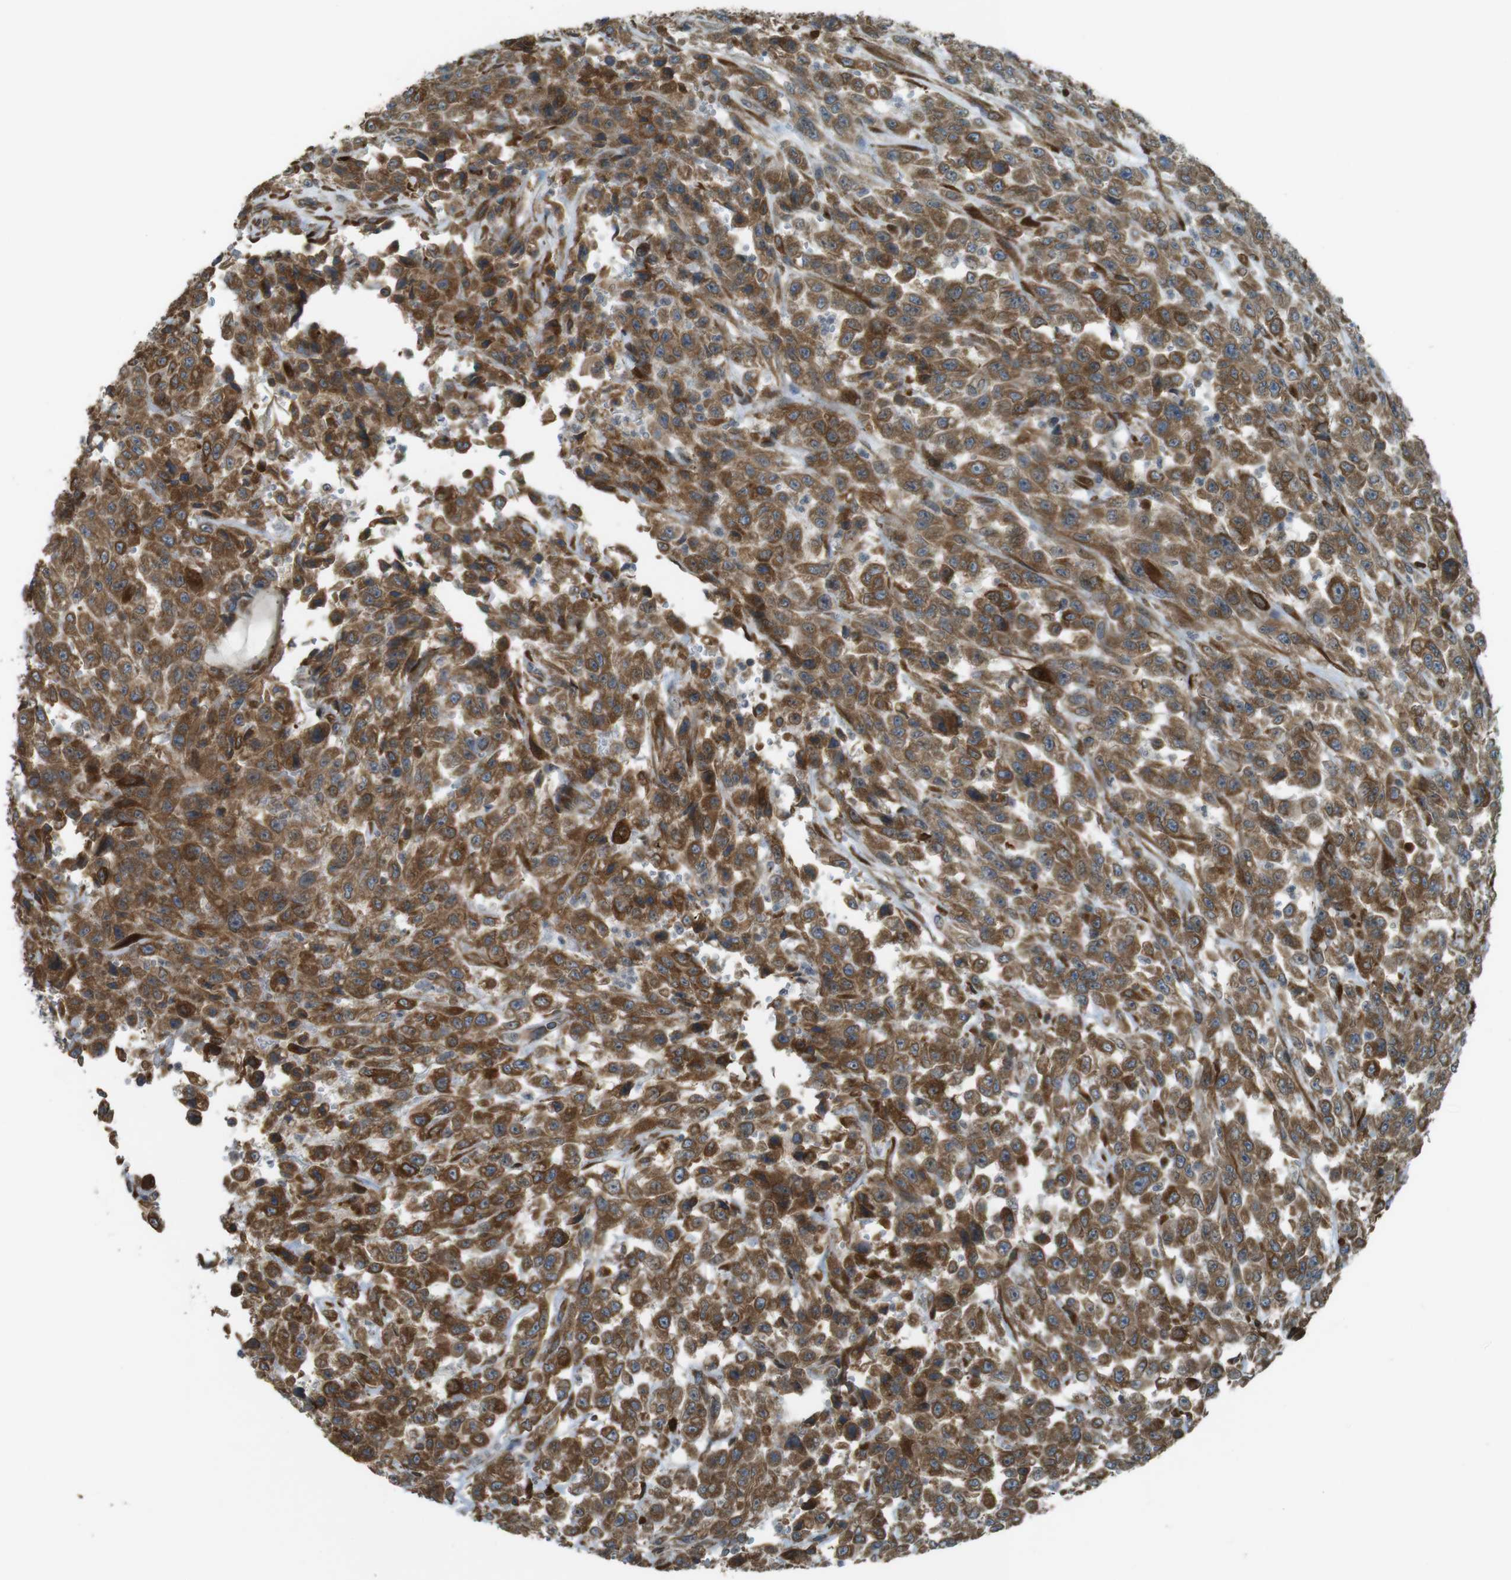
{"staining": {"intensity": "strong", "quantity": ">75%", "location": "cytoplasmic/membranous"}, "tissue": "urothelial cancer", "cell_type": "Tumor cells", "image_type": "cancer", "snomed": [{"axis": "morphology", "description": "Urothelial carcinoma, High grade"}, {"axis": "topography", "description": "Urinary bladder"}], "caption": "Immunohistochemical staining of urothelial cancer demonstrates strong cytoplasmic/membranous protein positivity in approximately >75% of tumor cells.", "gene": "TMED4", "patient": {"sex": "male", "age": 46}}